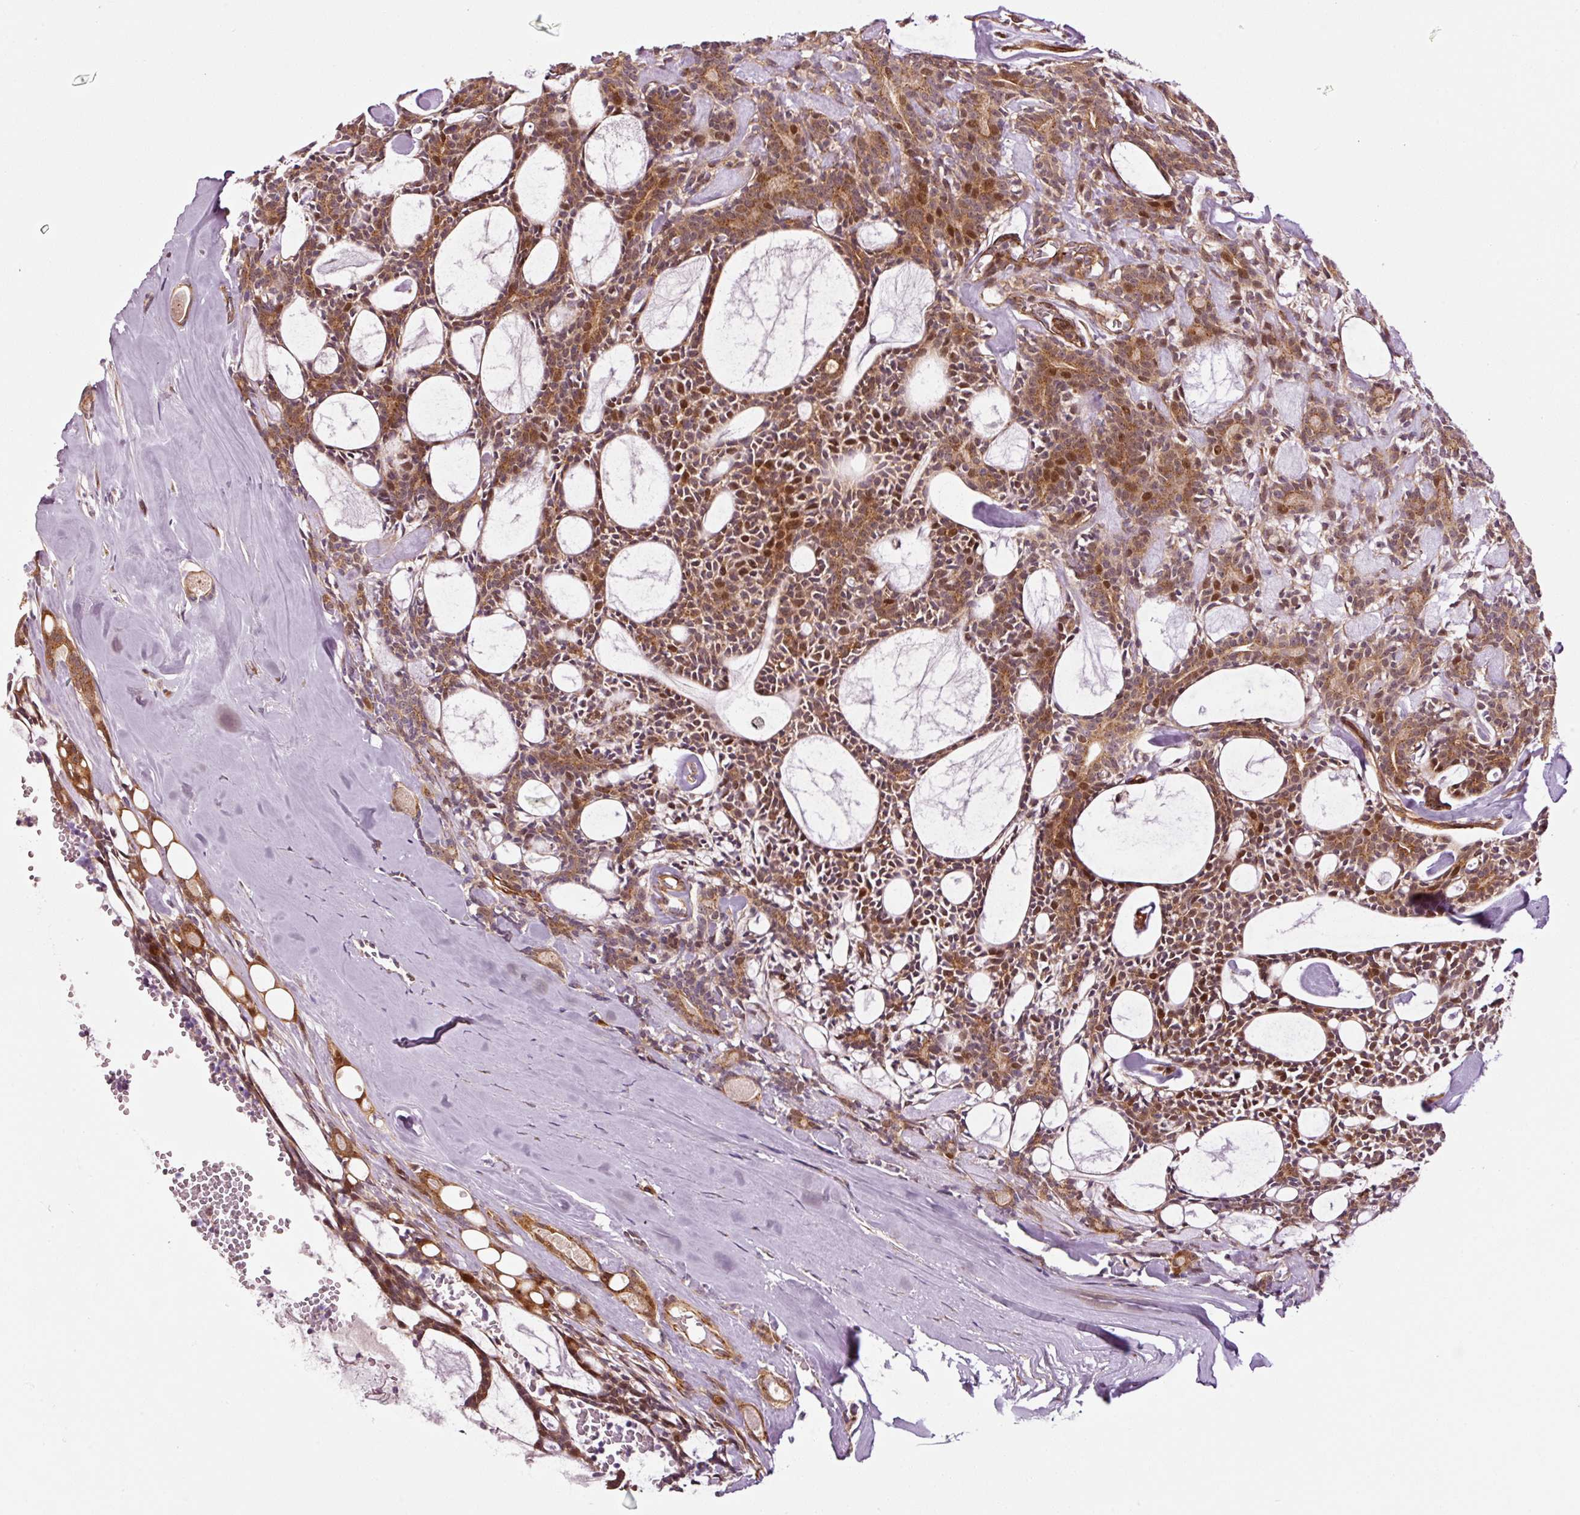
{"staining": {"intensity": "strong", "quantity": ">75%", "location": "cytoplasmic/membranous,nuclear"}, "tissue": "head and neck cancer", "cell_type": "Tumor cells", "image_type": "cancer", "snomed": [{"axis": "morphology", "description": "Adenocarcinoma, NOS"}, {"axis": "topography", "description": "Salivary gland"}, {"axis": "topography", "description": "Head-Neck"}], "caption": "Head and neck cancer stained for a protein (brown) exhibits strong cytoplasmic/membranous and nuclear positive staining in about >75% of tumor cells.", "gene": "PPP1R14B", "patient": {"sex": "male", "age": 55}}